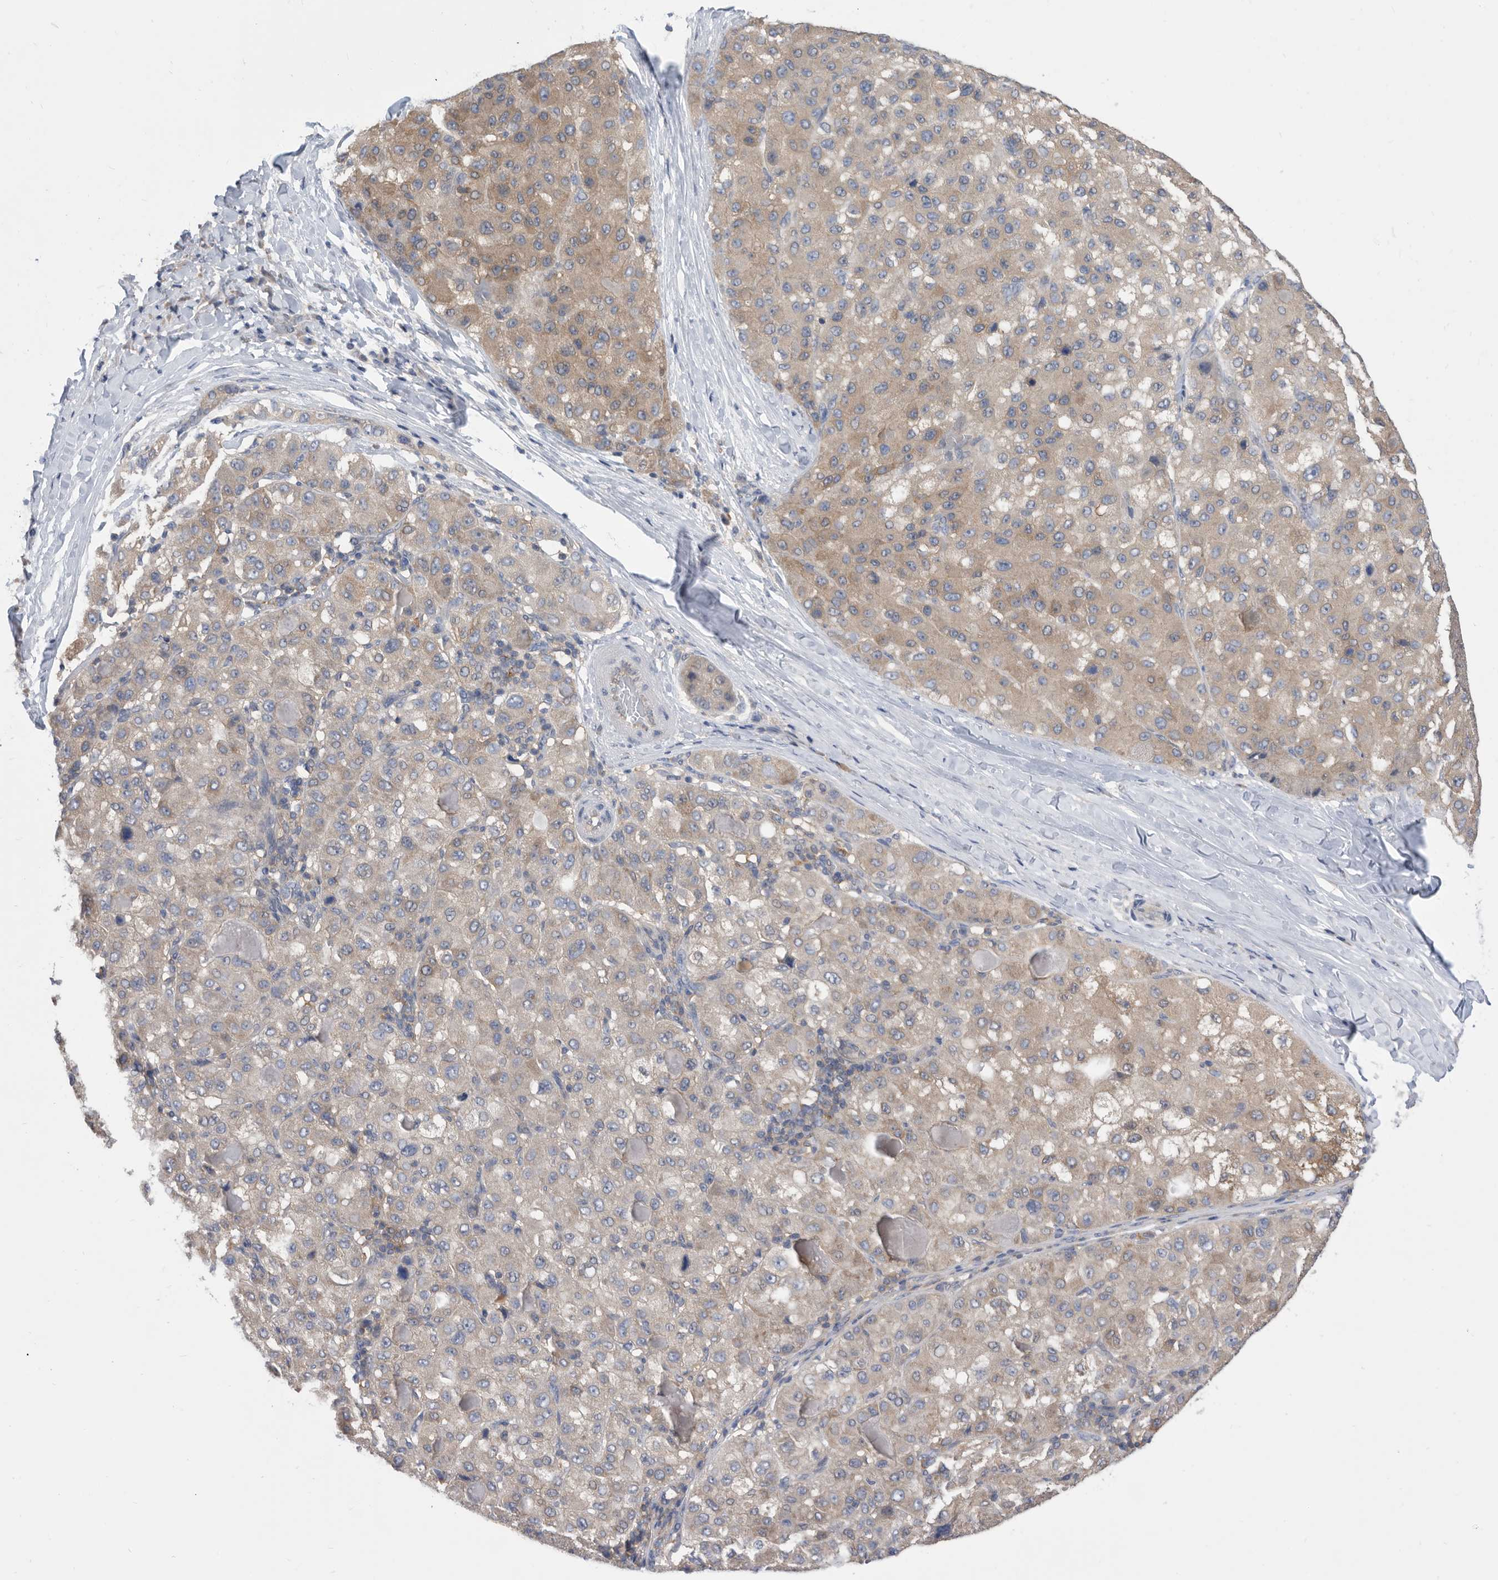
{"staining": {"intensity": "weak", "quantity": ">75%", "location": "cytoplasmic/membranous"}, "tissue": "liver cancer", "cell_type": "Tumor cells", "image_type": "cancer", "snomed": [{"axis": "morphology", "description": "Carcinoma, Hepatocellular, NOS"}, {"axis": "topography", "description": "Liver"}], "caption": "Immunohistochemical staining of human liver cancer (hepatocellular carcinoma) shows low levels of weak cytoplasmic/membranous protein positivity in about >75% of tumor cells. The protein of interest is shown in brown color, while the nuclei are stained blue.", "gene": "CCT4", "patient": {"sex": "male", "age": 80}}